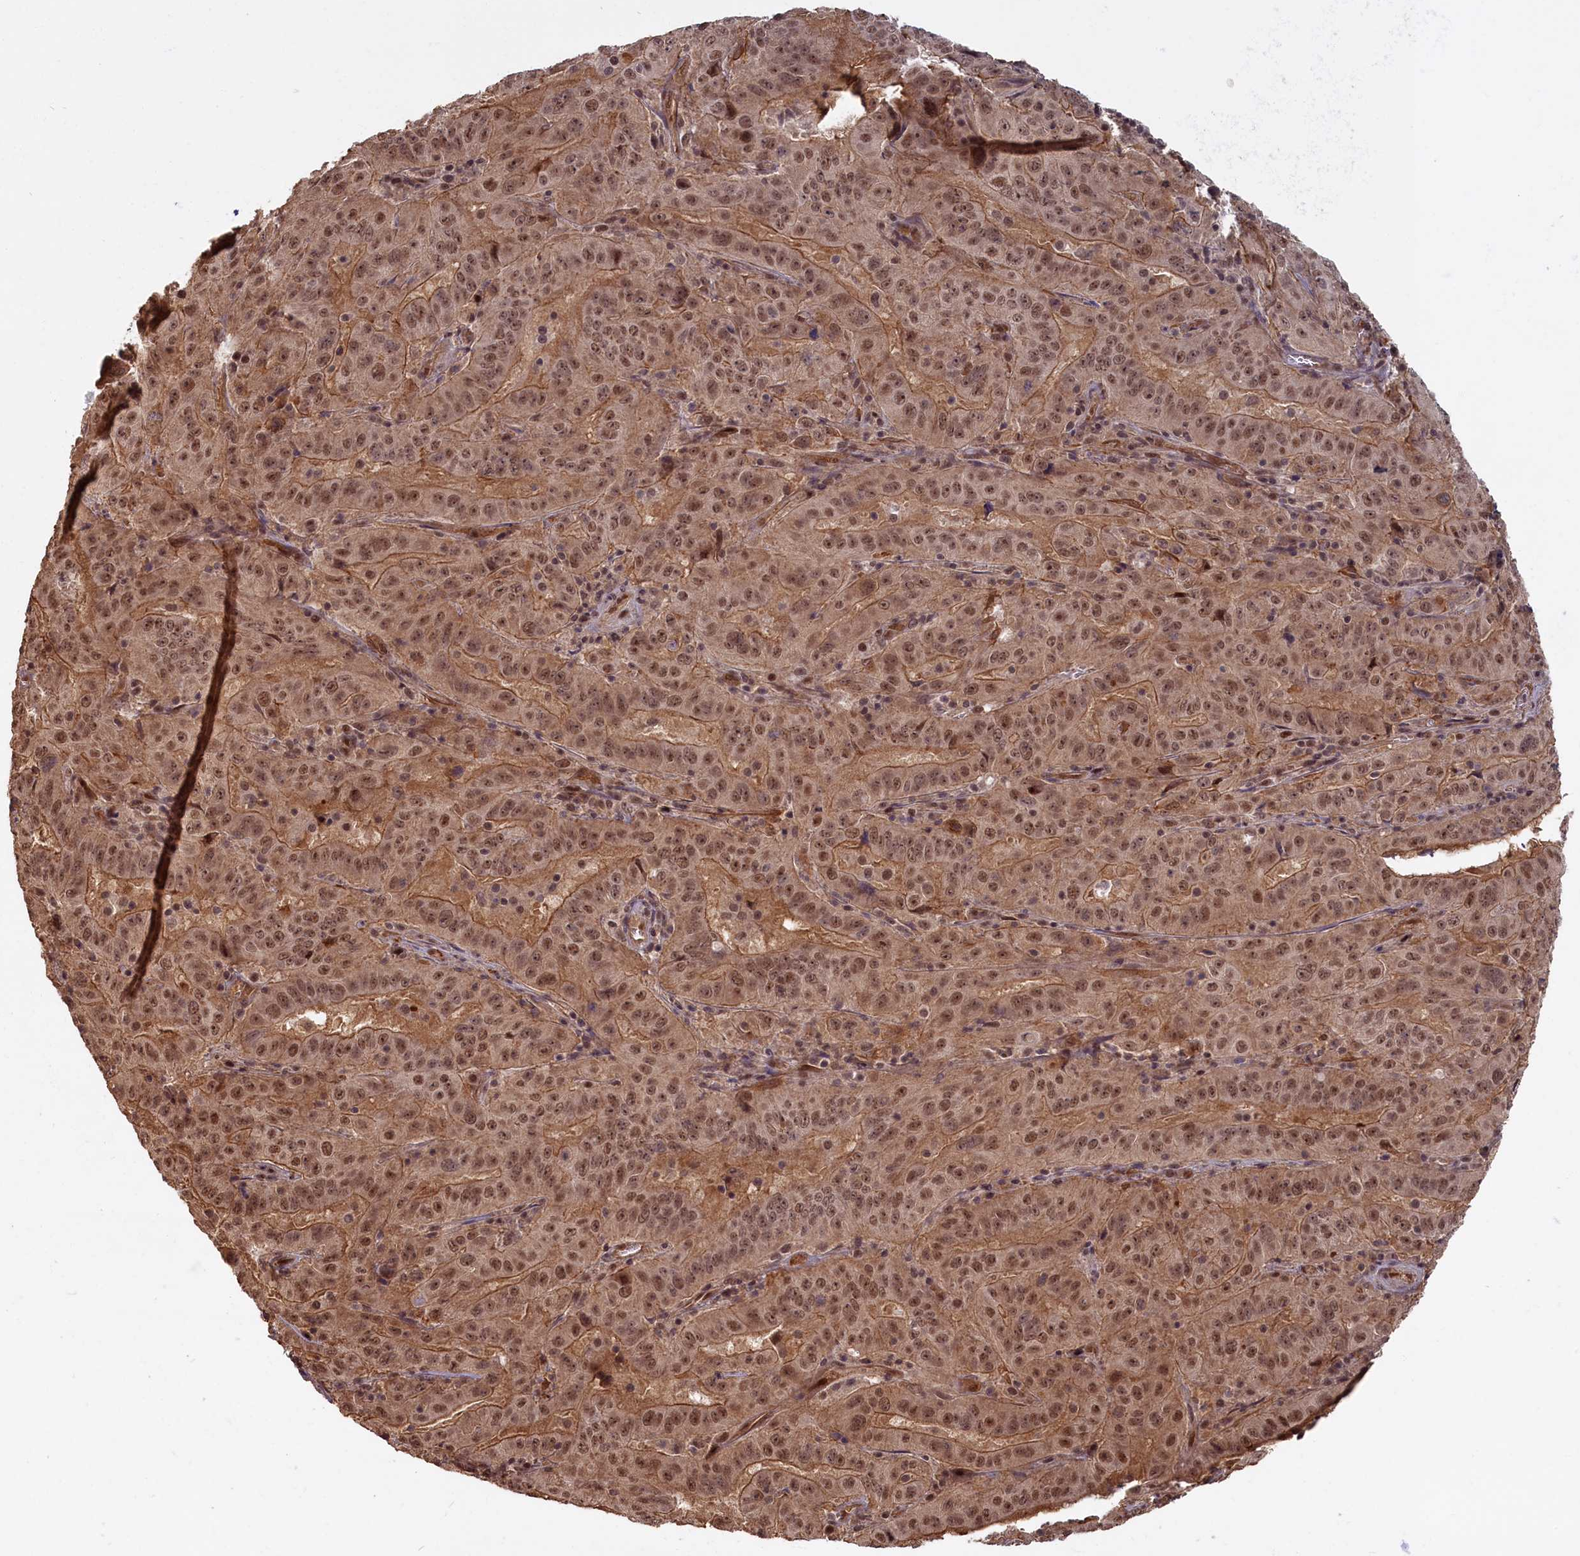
{"staining": {"intensity": "moderate", "quantity": ">75%", "location": "cytoplasmic/membranous,nuclear"}, "tissue": "pancreatic cancer", "cell_type": "Tumor cells", "image_type": "cancer", "snomed": [{"axis": "morphology", "description": "Adenocarcinoma, NOS"}, {"axis": "topography", "description": "Pancreas"}], "caption": "High-magnification brightfield microscopy of adenocarcinoma (pancreatic) stained with DAB (brown) and counterstained with hematoxylin (blue). tumor cells exhibit moderate cytoplasmic/membranous and nuclear expression is seen in approximately>75% of cells.", "gene": "HIF3A", "patient": {"sex": "male", "age": 63}}